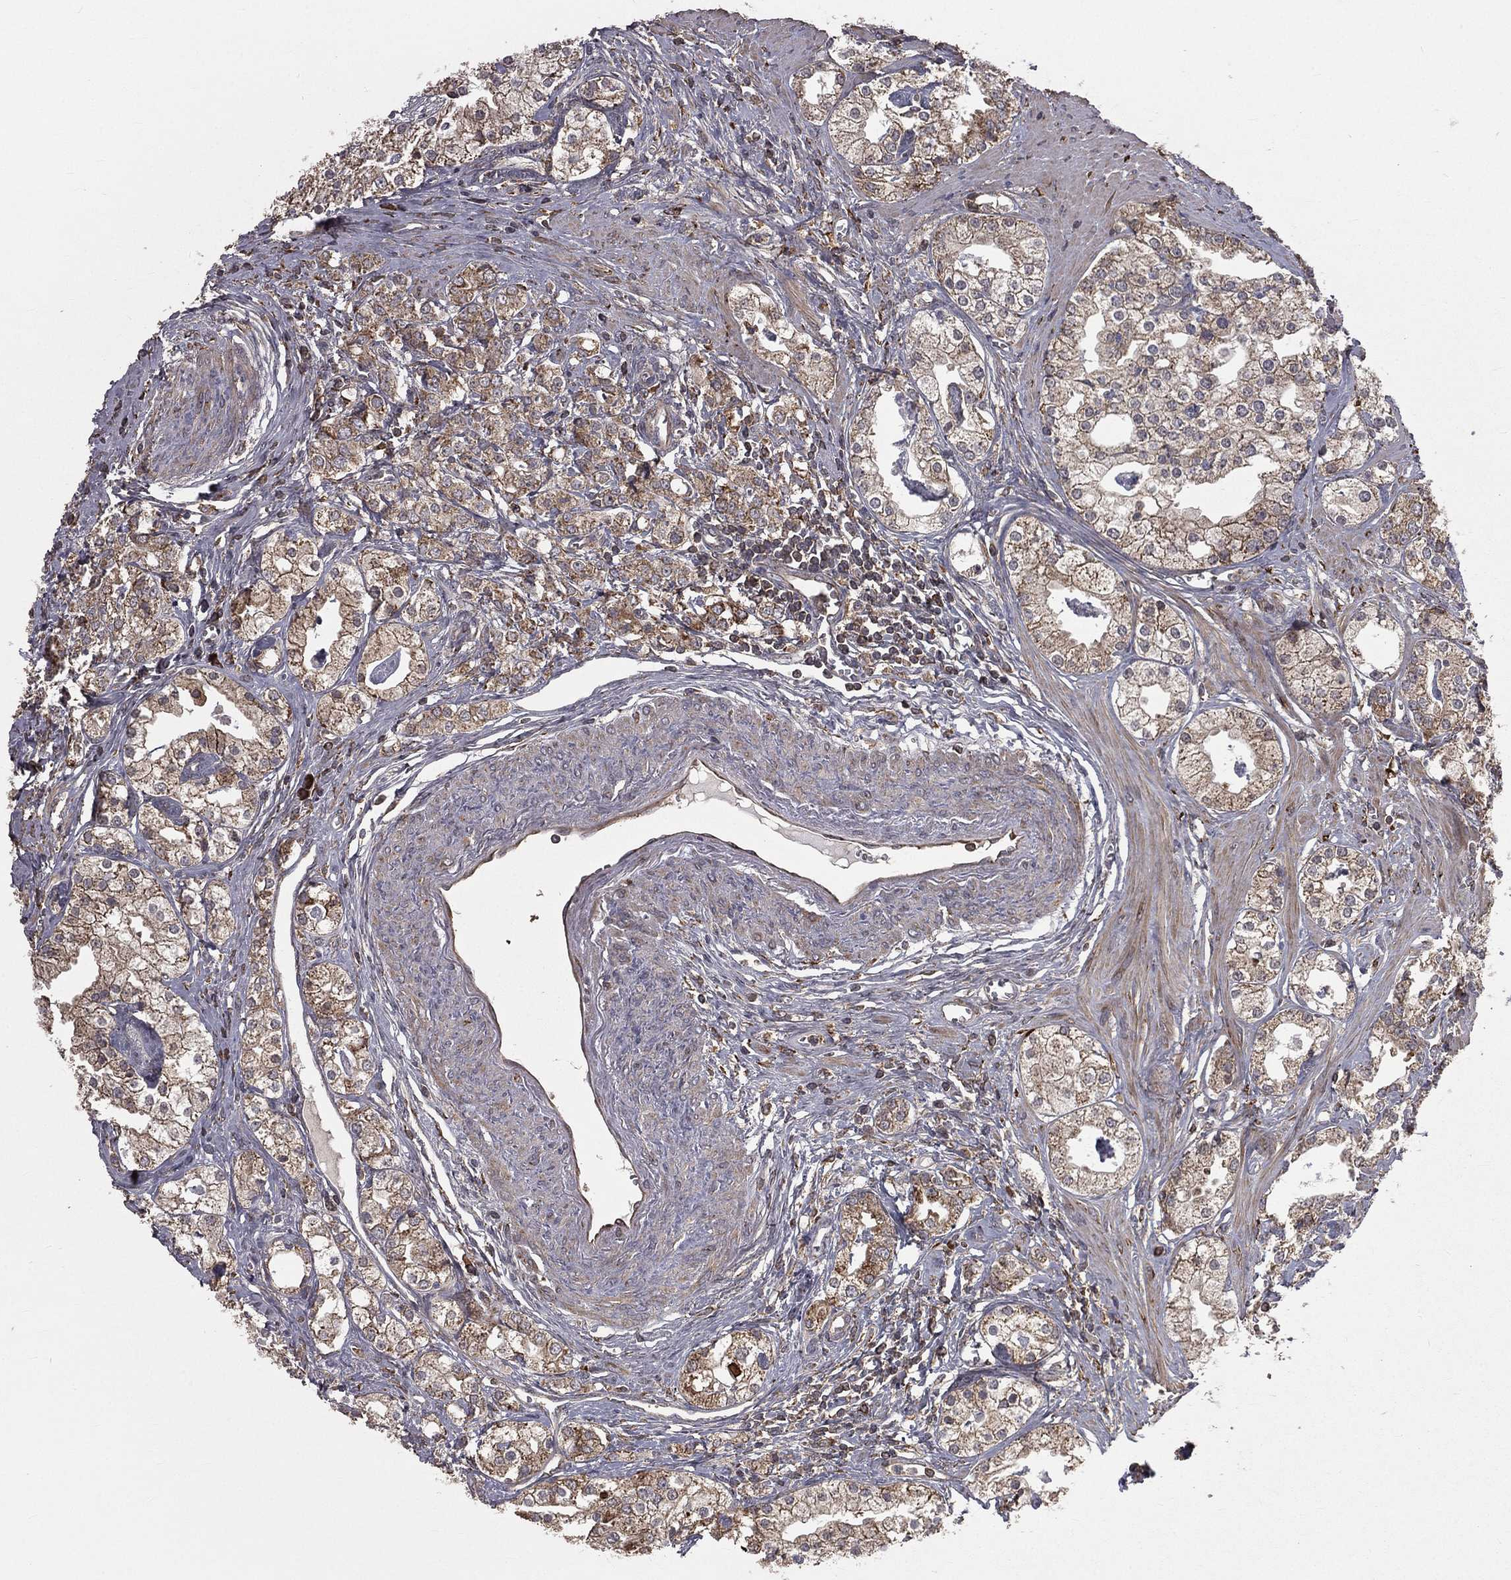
{"staining": {"intensity": "moderate", "quantity": "<25%", "location": "cytoplasmic/membranous"}, "tissue": "prostate cancer", "cell_type": "Tumor cells", "image_type": "cancer", "snomed": [{"axis": "morphology", "description": "Adenocarcinoma, NOS"}, {"axis": "topography", "description": "Prostate and seminal vesicle, NOS"}, {"axis": "topography", "description": "Prostate"}], "caption": "Tumor cells demonstrate low levels of moderate cytoplasmic/membranous expression in approximately <25% of cells in prostate adenocarcinoma.", "gene": "OLFML1", "patient": {"sex": "male", "age": 62}}